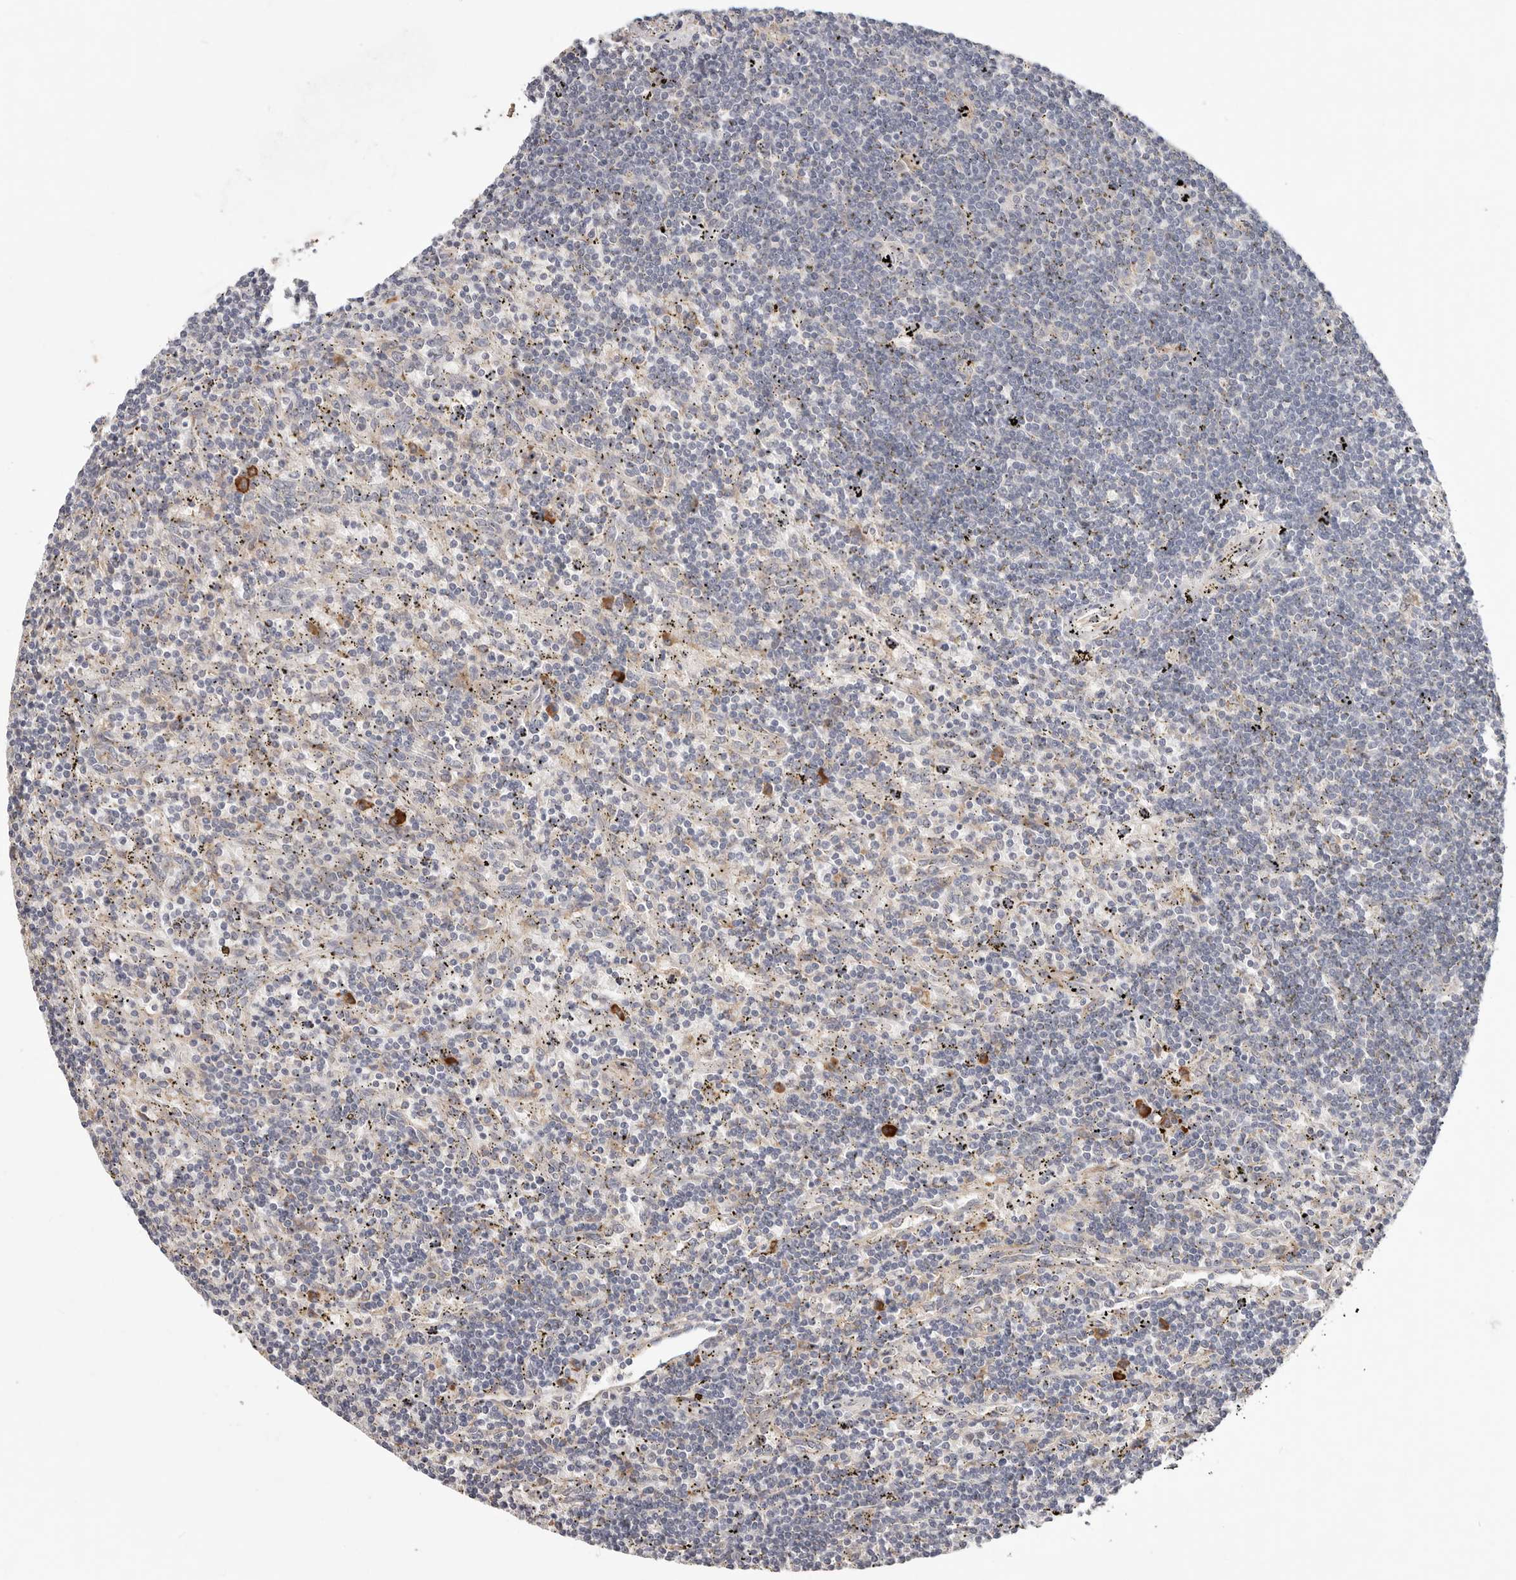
{"staining": {"intensity": "negative", "quantity": "none", "location": "none"}, "tissue": "lymphoma", "cell_type": "Tumor cells", "image_type": "cancer", "snomed": [{"axis": "morphology", "description": "Malignant lymphoma, non-Hodgkin's type, Low grade"}, {"axis": "topography", "description": "Spleen"}], "caption": "Photomicrograph shows no protein expression in tumor cells of lymphoma tissue.", "gene": "WDR77", "patient": {"sex": "male", "age": 76}}